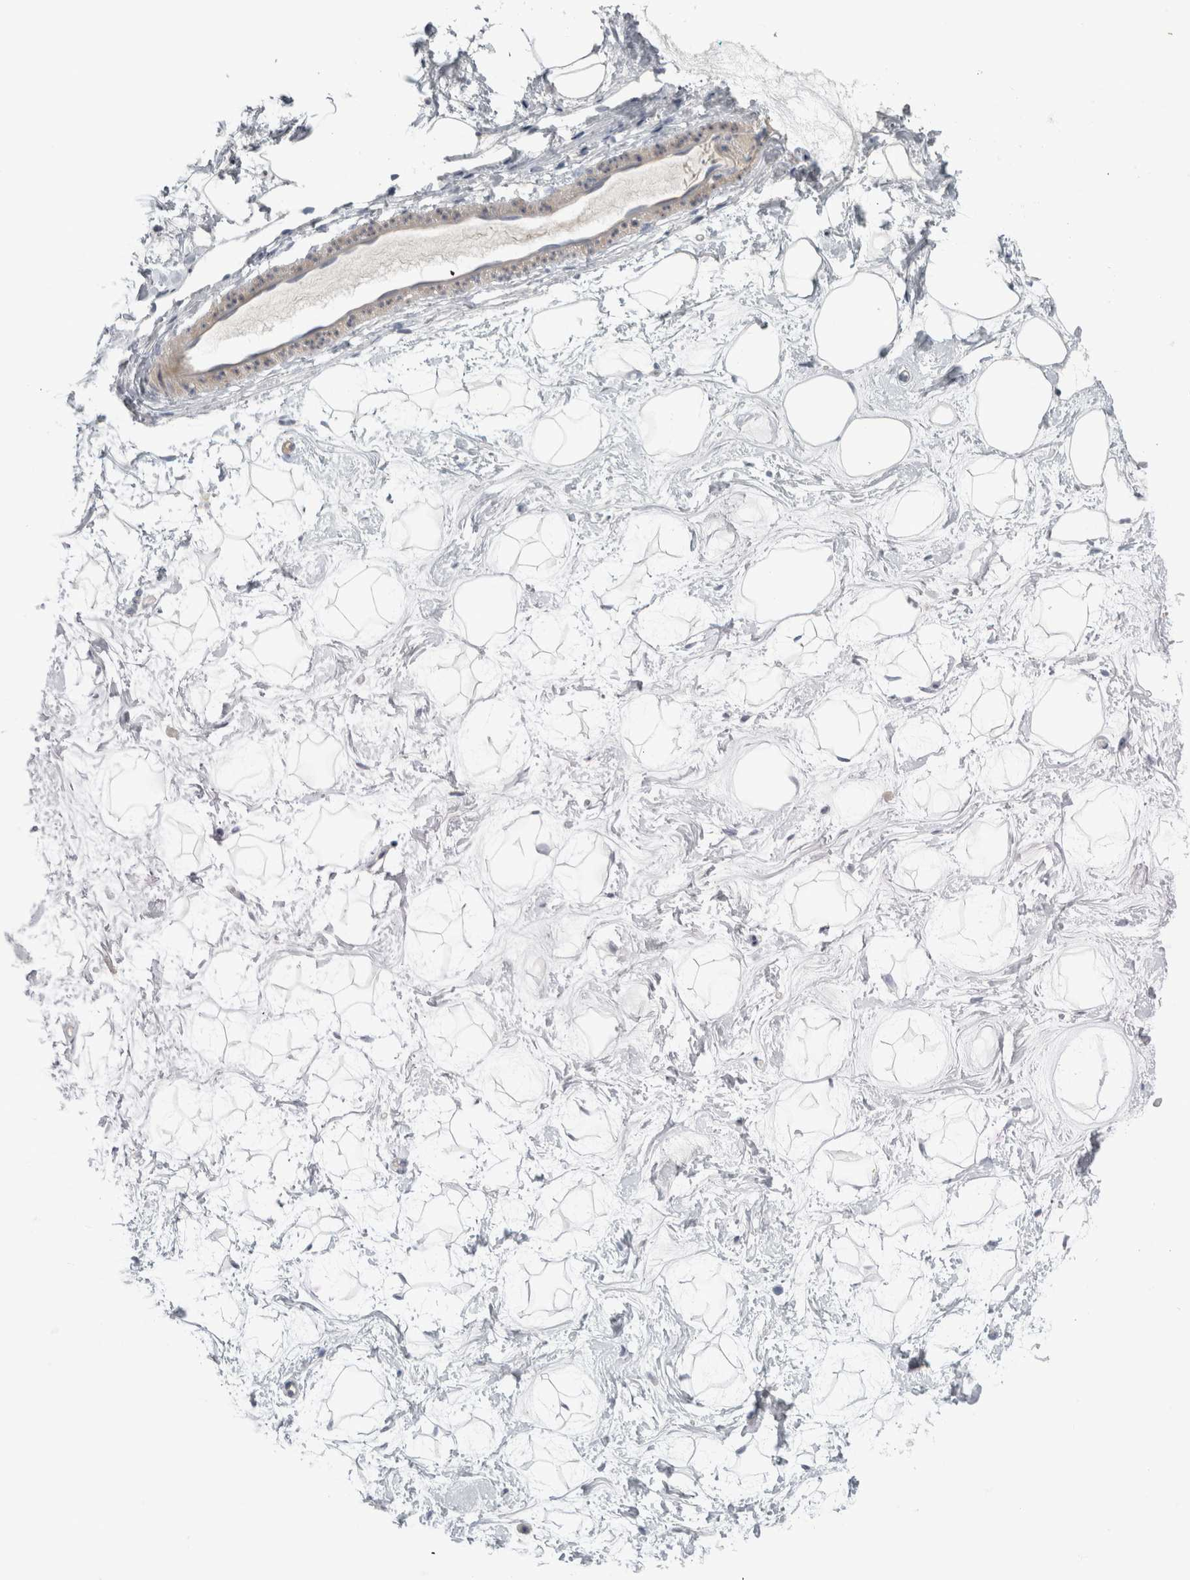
{"staining": {"intensity": "negative", "quantity": "none", "location": "none"}, "tissue": "breast", "cell_type": "Adipocytes", "image_type": "normal", "snomed": [{"axis": "morphology", "description": "Normal tissue, NOS"}, {"axis": "topography", "description": "Breast"}], "caption": "IHC photomicrograph of normal human breast stained for a protein (brown), which shows no positivity in adipocytes. Brightfield microscopy of IHC stained with DAB (3,3'-diaminobenzidine) (brown) and hematoxylin (blue), captured at high magnification.", "gene": "ADAM2", "patient": {"sex": "female", "age": 23}}